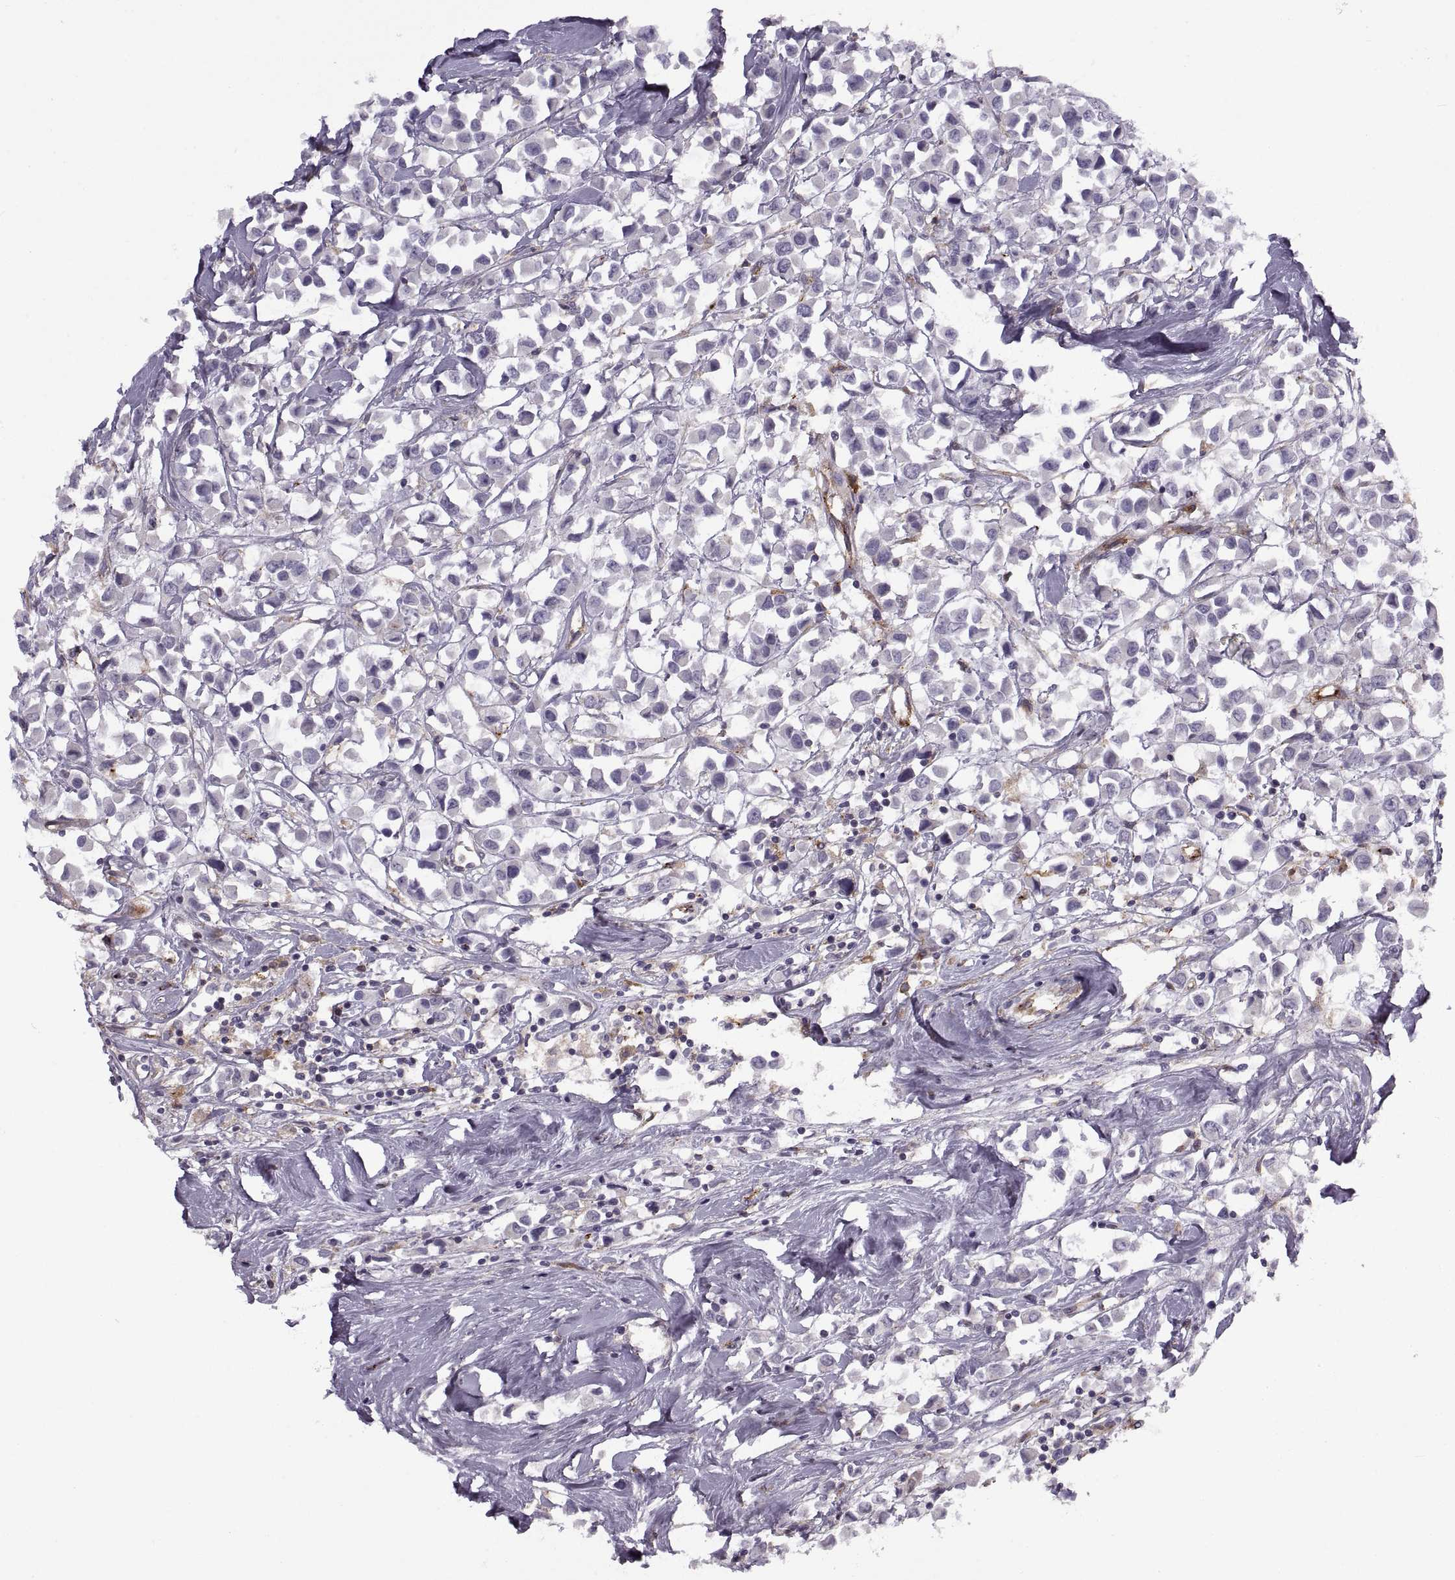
{"staining": {"intensity": "negative", "quantity": "none", "location": "none"}, "tissue": "breast cancer", "cell_type": "Tumor cells", "image_type": "cancer", "snomed": [{"axis": "morphology", "description": "Duct carcinoma"}, {"axis": "topography", "description": "Breast"}], "caption": "This micrograph is of breast intraductal carcinoma stained with IHC to label a protein in brown with the nuclei are counter-stained blue. There is no expression in tumor cells. Brightfield microscopy of immunohistochemistry stained with DAB (brown) and hematoxylin (blue), captured at high magnification.", "gene": "RALB", "patient": {"sex": "female", "age": 61}}